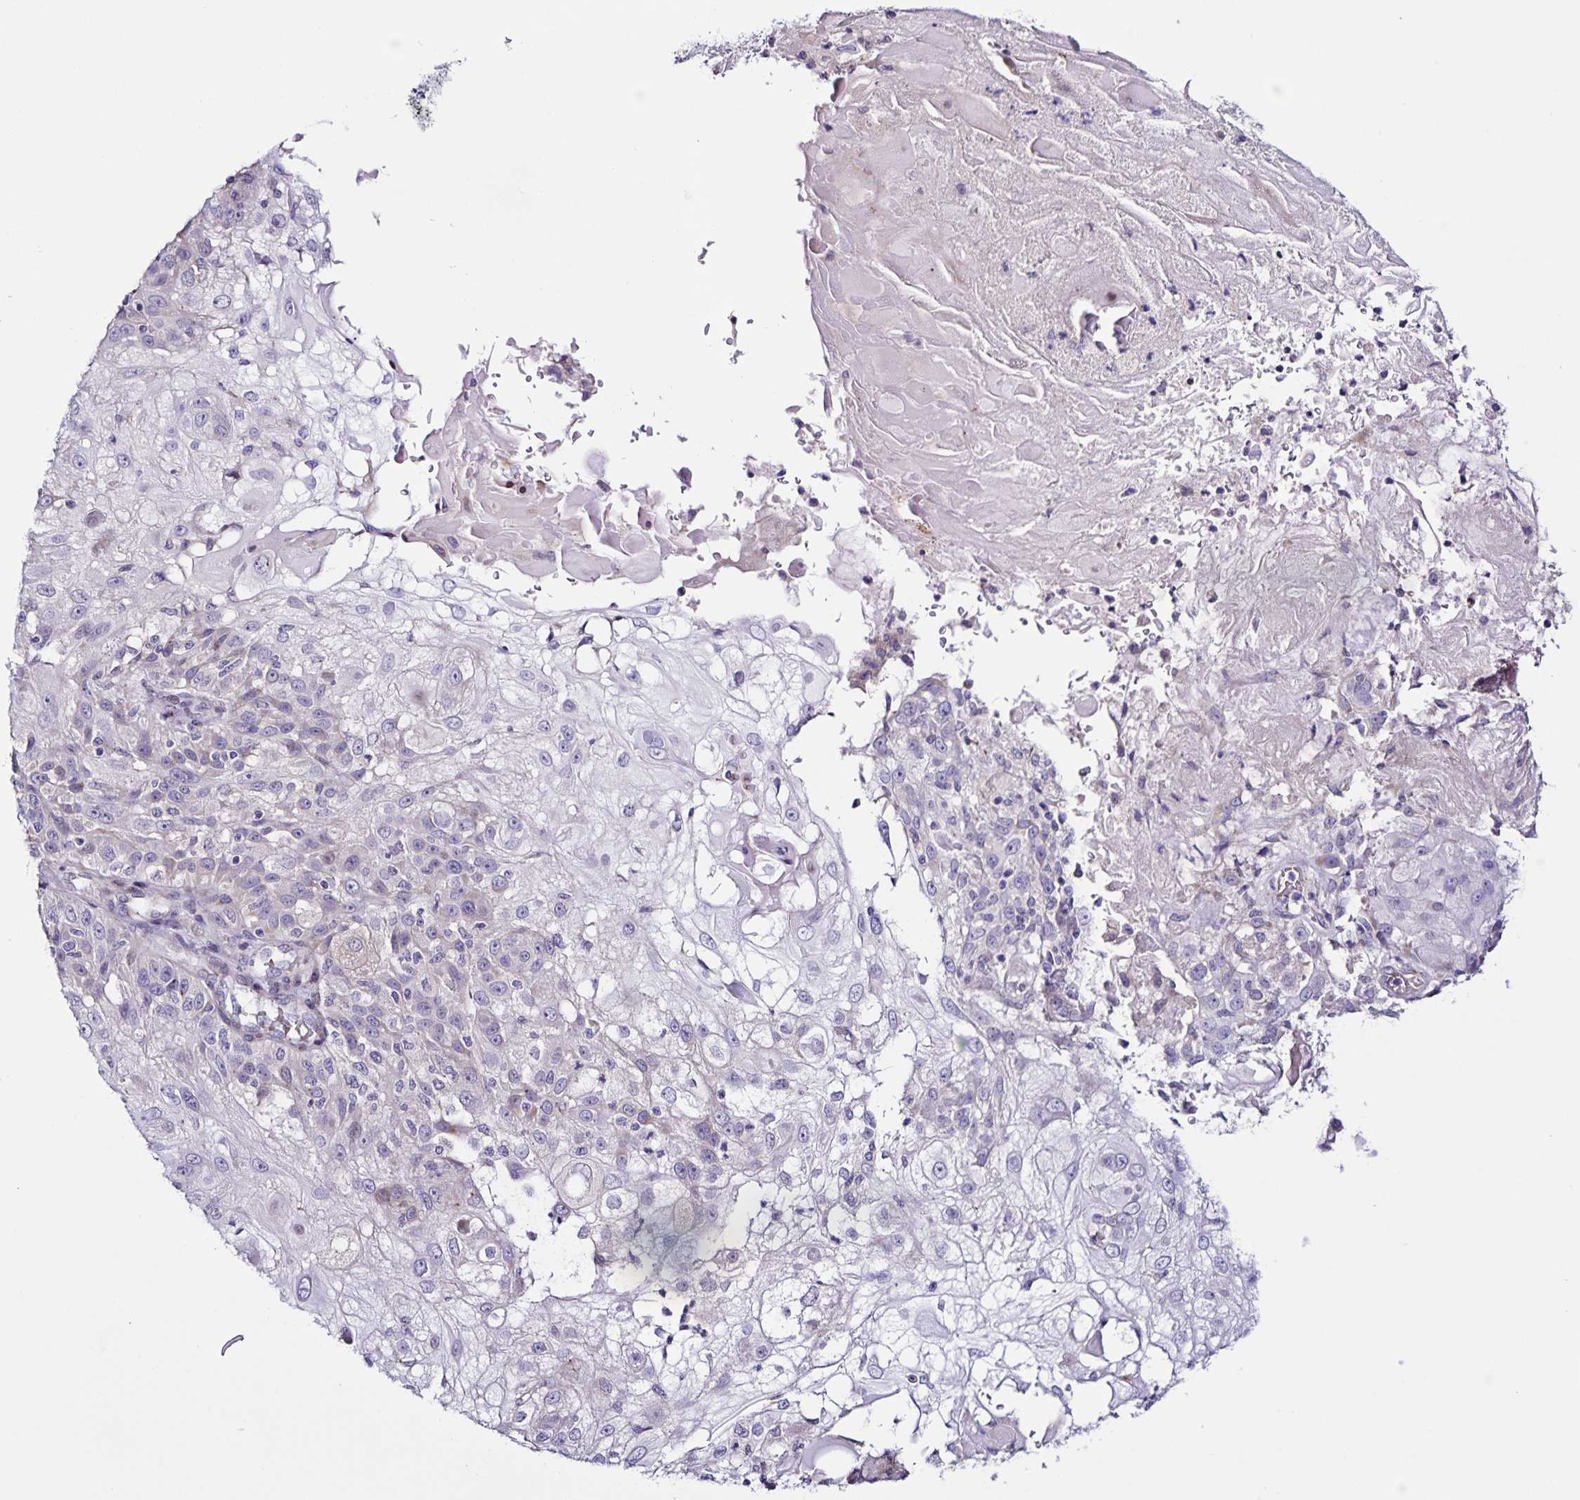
{"staining": {"intensity": "negative", "quantity": "none", "location": "none"}, "tissue": "skin cancer", "cell_type": "Tumor cells", "image_type": "cancer", "snomed": [{"axis": "morphology", "description": "Normal tissue, NOS"}, {"axis": "morphology", "description": "Squamous cell carcinoma, NOS"}, {"axis": "topography", "description": "Skin"}], "caption": "High power microscopy photomicrograph of an IHC image of skin squamous cell carcinoma, revealing no significant staining in tumor cells.", "gene": "RNFT2", "patient": {"sex": "female", "age": 83}}